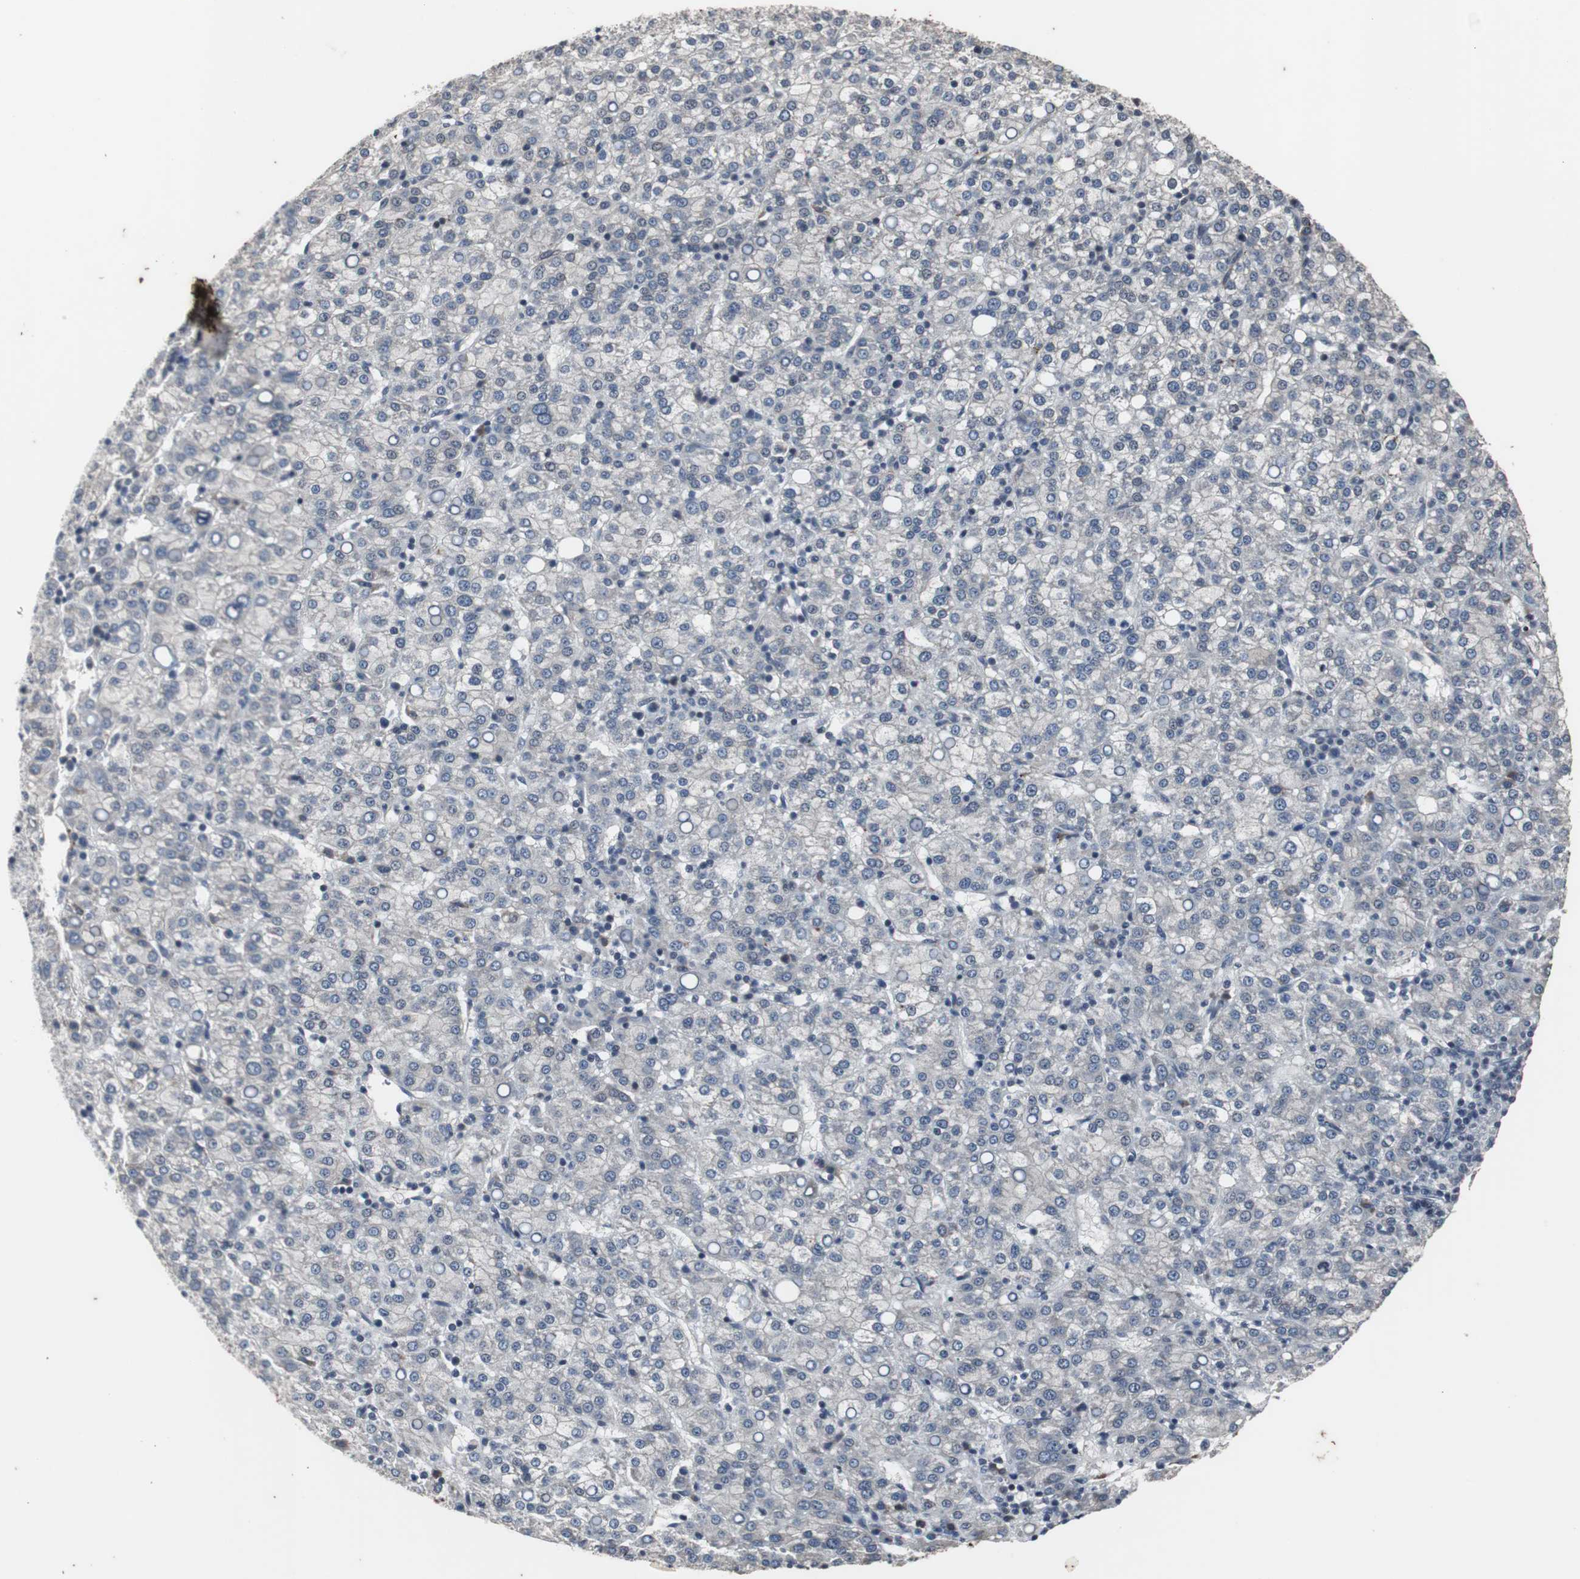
{"staining": {"intensity": "negative", "quantity": "none", "location": "none"}, "tissue": "liver cancer", "cell_type": "Tumor cells", "image_type": "cancer", "snomed": [{"axis": "morphology", "description": "Carcinoma, Hepatocellular, NOS"}, {"axis": "topography", "description": "Liver"}], "caption": "Human hepatocellular carcinoma (liver) stained for a protein using IHC demonstrates no expression in tumor cells.", "gene": "CRADD", "patient": {"sex": "female", "age": 58}}